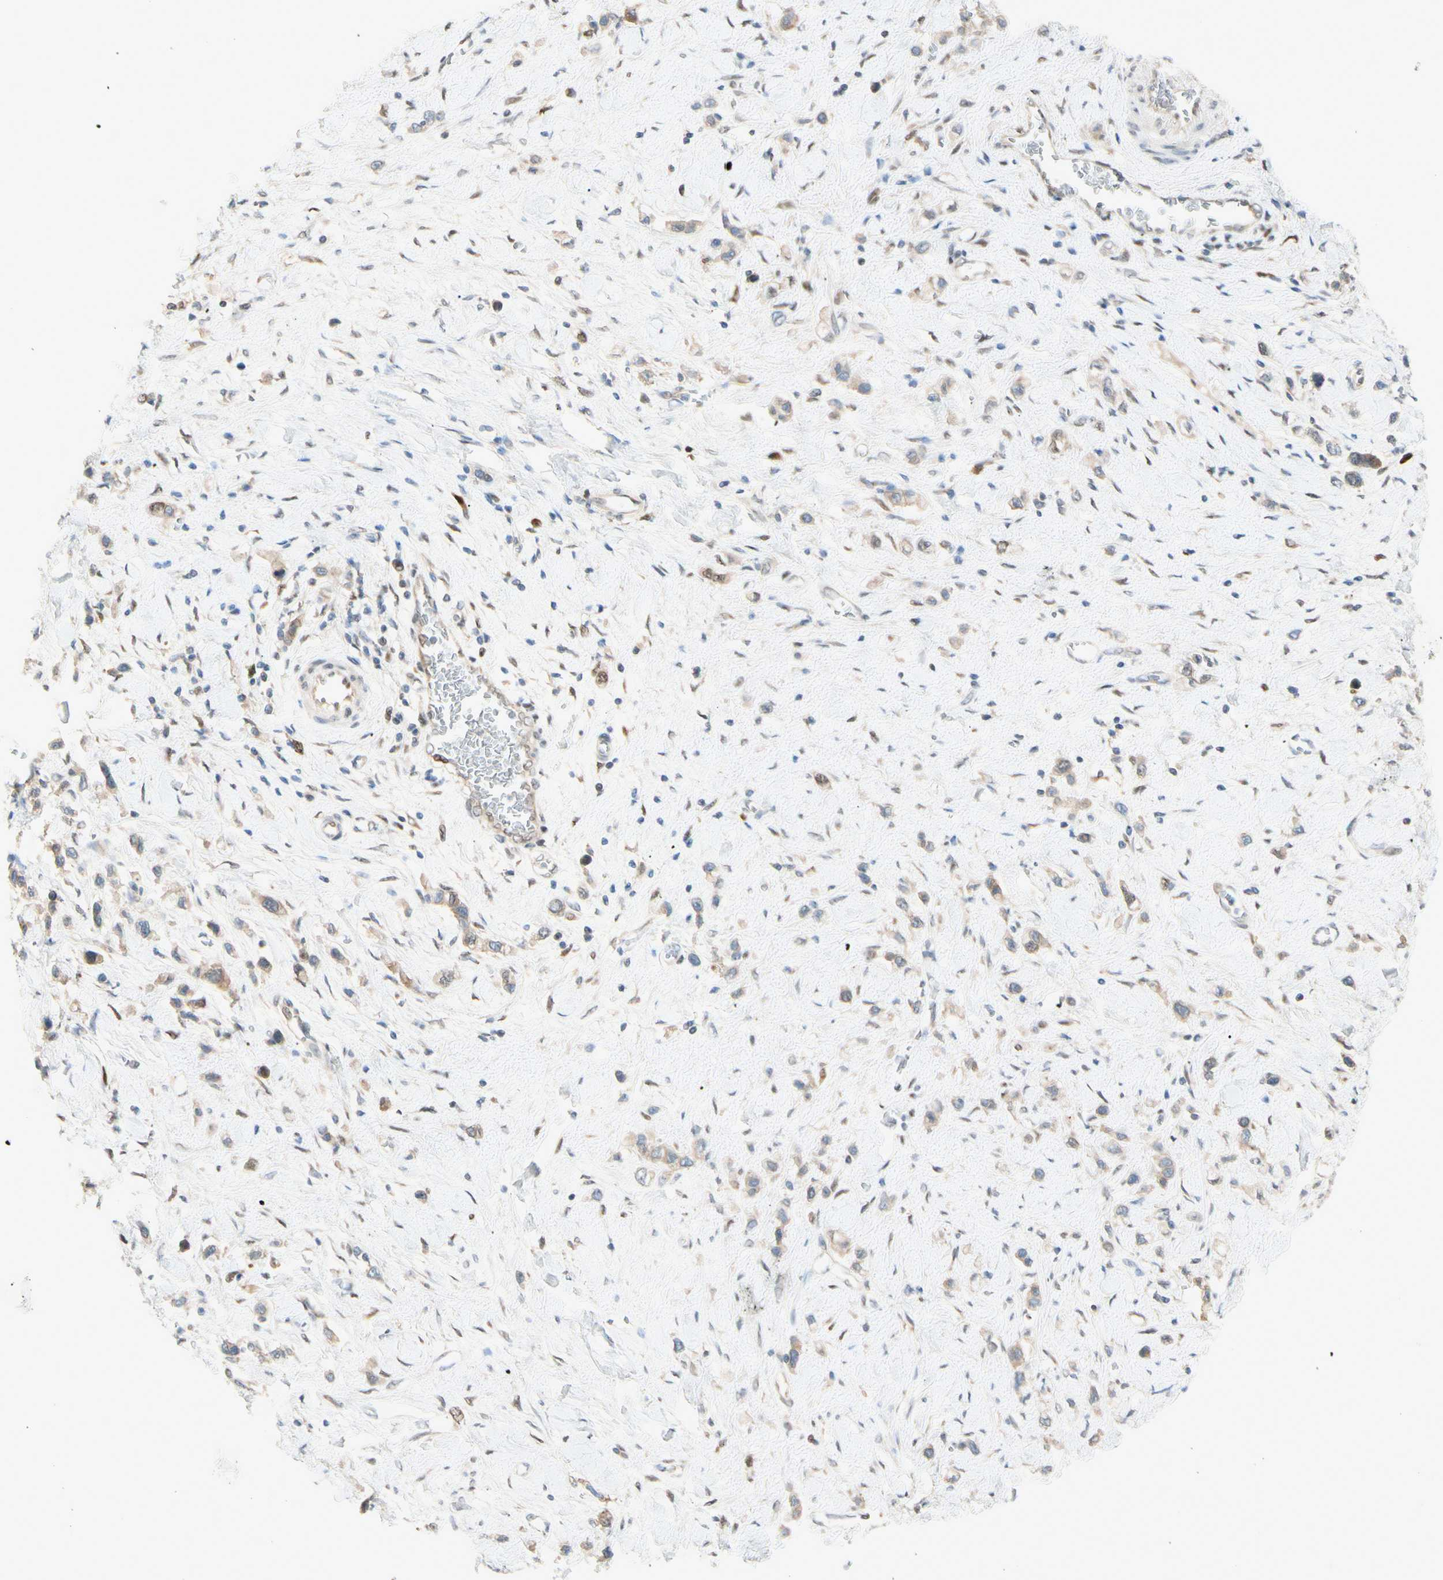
{"staining": {"intensity": "weak", "quantity": ">75%", "location": "cytoplasmic/membranous"}, "tissue": "stomach cancer", "cell_type": "Tumor cells", "image_type": "cancer", "snomed": [{"axis": "morphology", "description": "Normal tissue, NOS"}, {"axis": "morphology", "description": "Adenocarcinoma, NOS"}, {"axis": "topography", "description": "Stomach, upper"}, {"axis": "topography", "description": "Stomach"}], "caption": "Adenocarcinoma (stomach) stained for a protein (brown) demonstrates weak cytoplasmic/membranous positive staining in about >75% of tumor cells.", "gene": "PTTG1", "patient": {"sex": "female", "age": 65}}